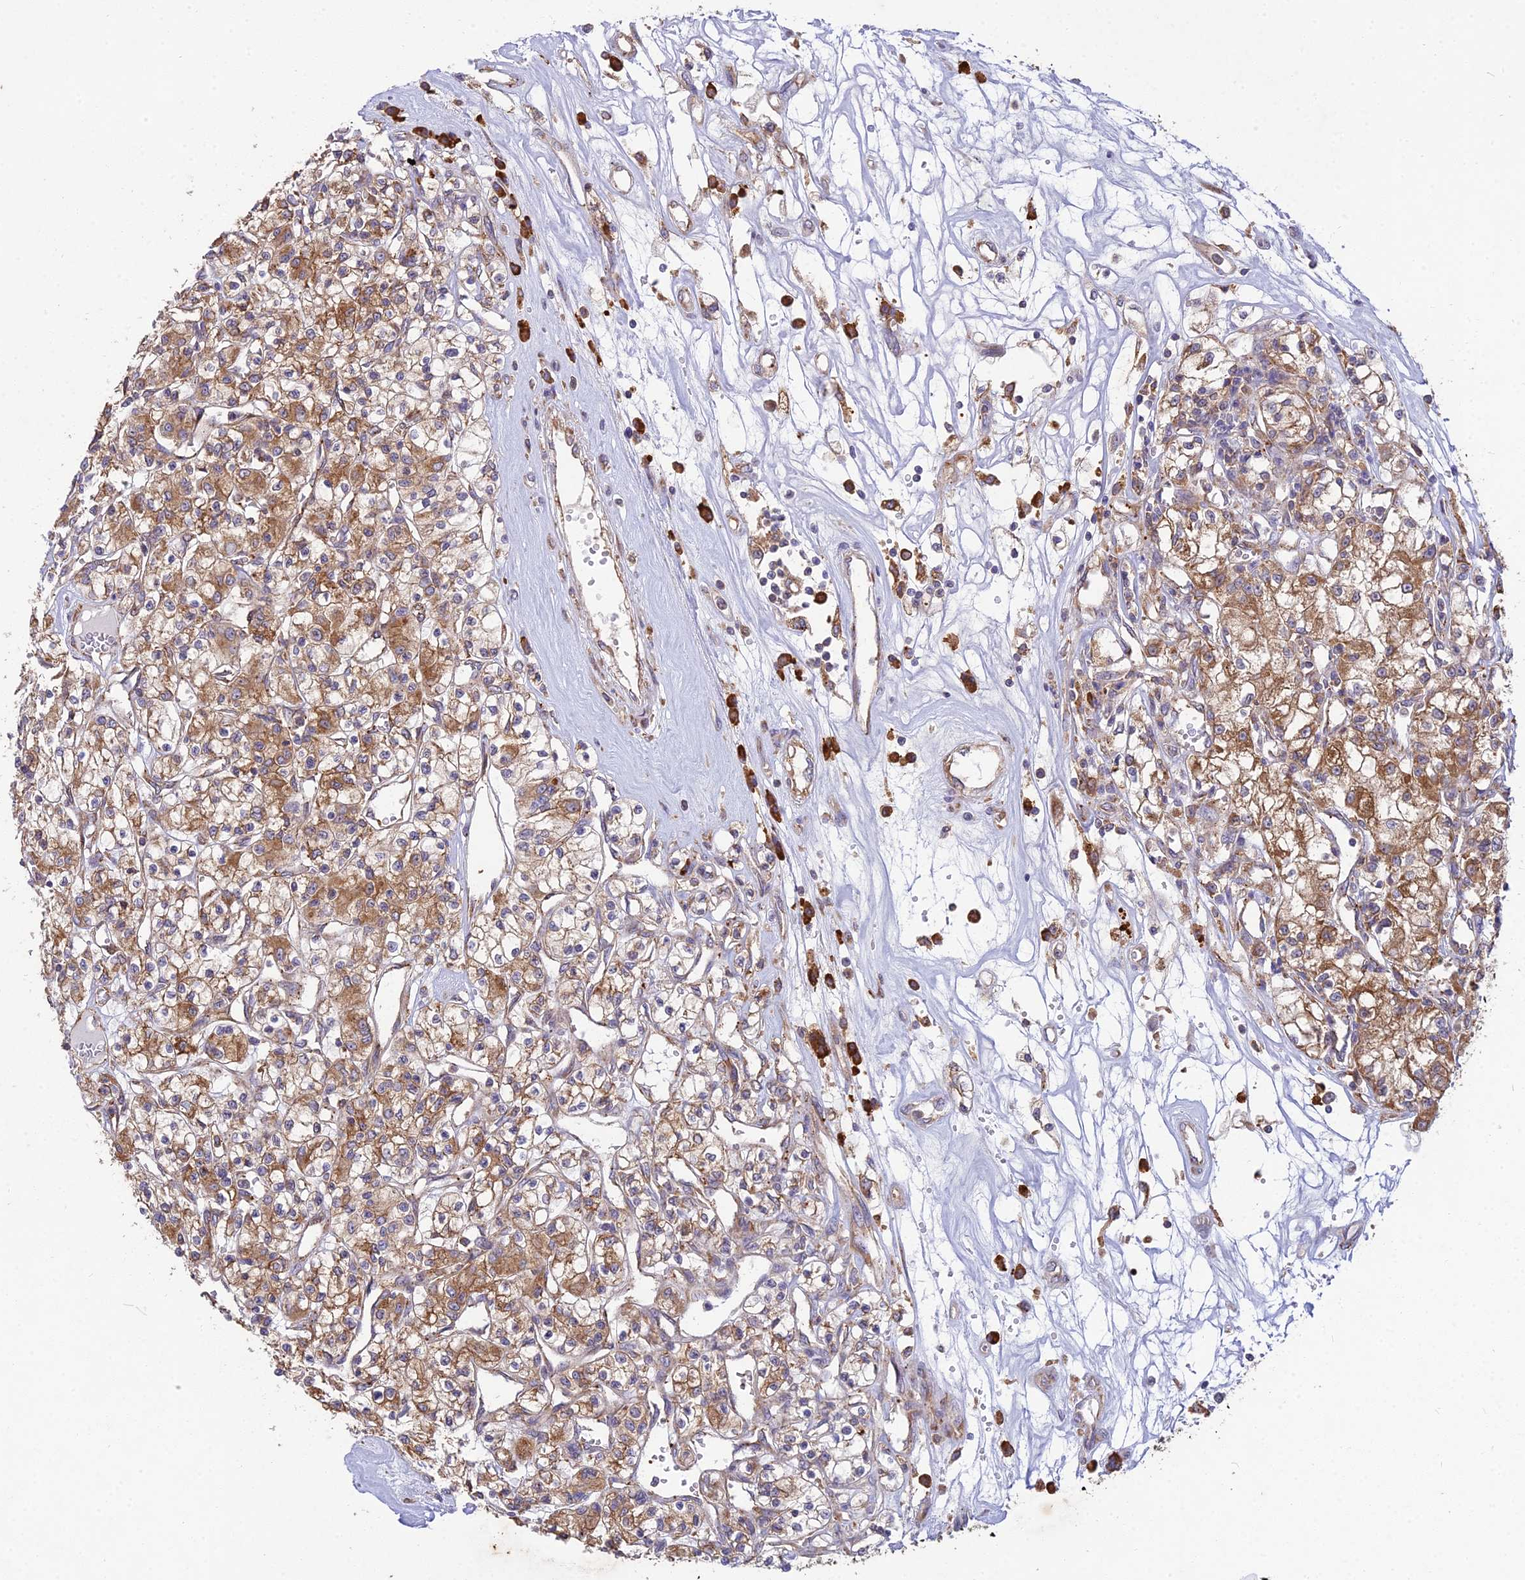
{"staining": {"intensity": "moderate", "quantity": "25%-75%", "location": "cytoplasmic/membranous"}, "tissue": "renal cancer", "cell_type": "Tumor cells", "image_type": "cancer", "snomed": [{"axis": "morphology", "description": "Adenocarcinoma, NOS"}, {"axis": "topography", "description": "Kidney"}], "caption": "Brown immunohistochemical staining in renal adenocarcinoma displays moderate cytoplasmic/membranous expression in about 25%-75% of tumor cells. The staining was performed using DAB to visualize the protein expression in brown, while the nuclei were stained in blue with hematoxylin (Magnification: 20x).", "gene": "NXNL2", "patient": {"sex": "female", "age": 59}}